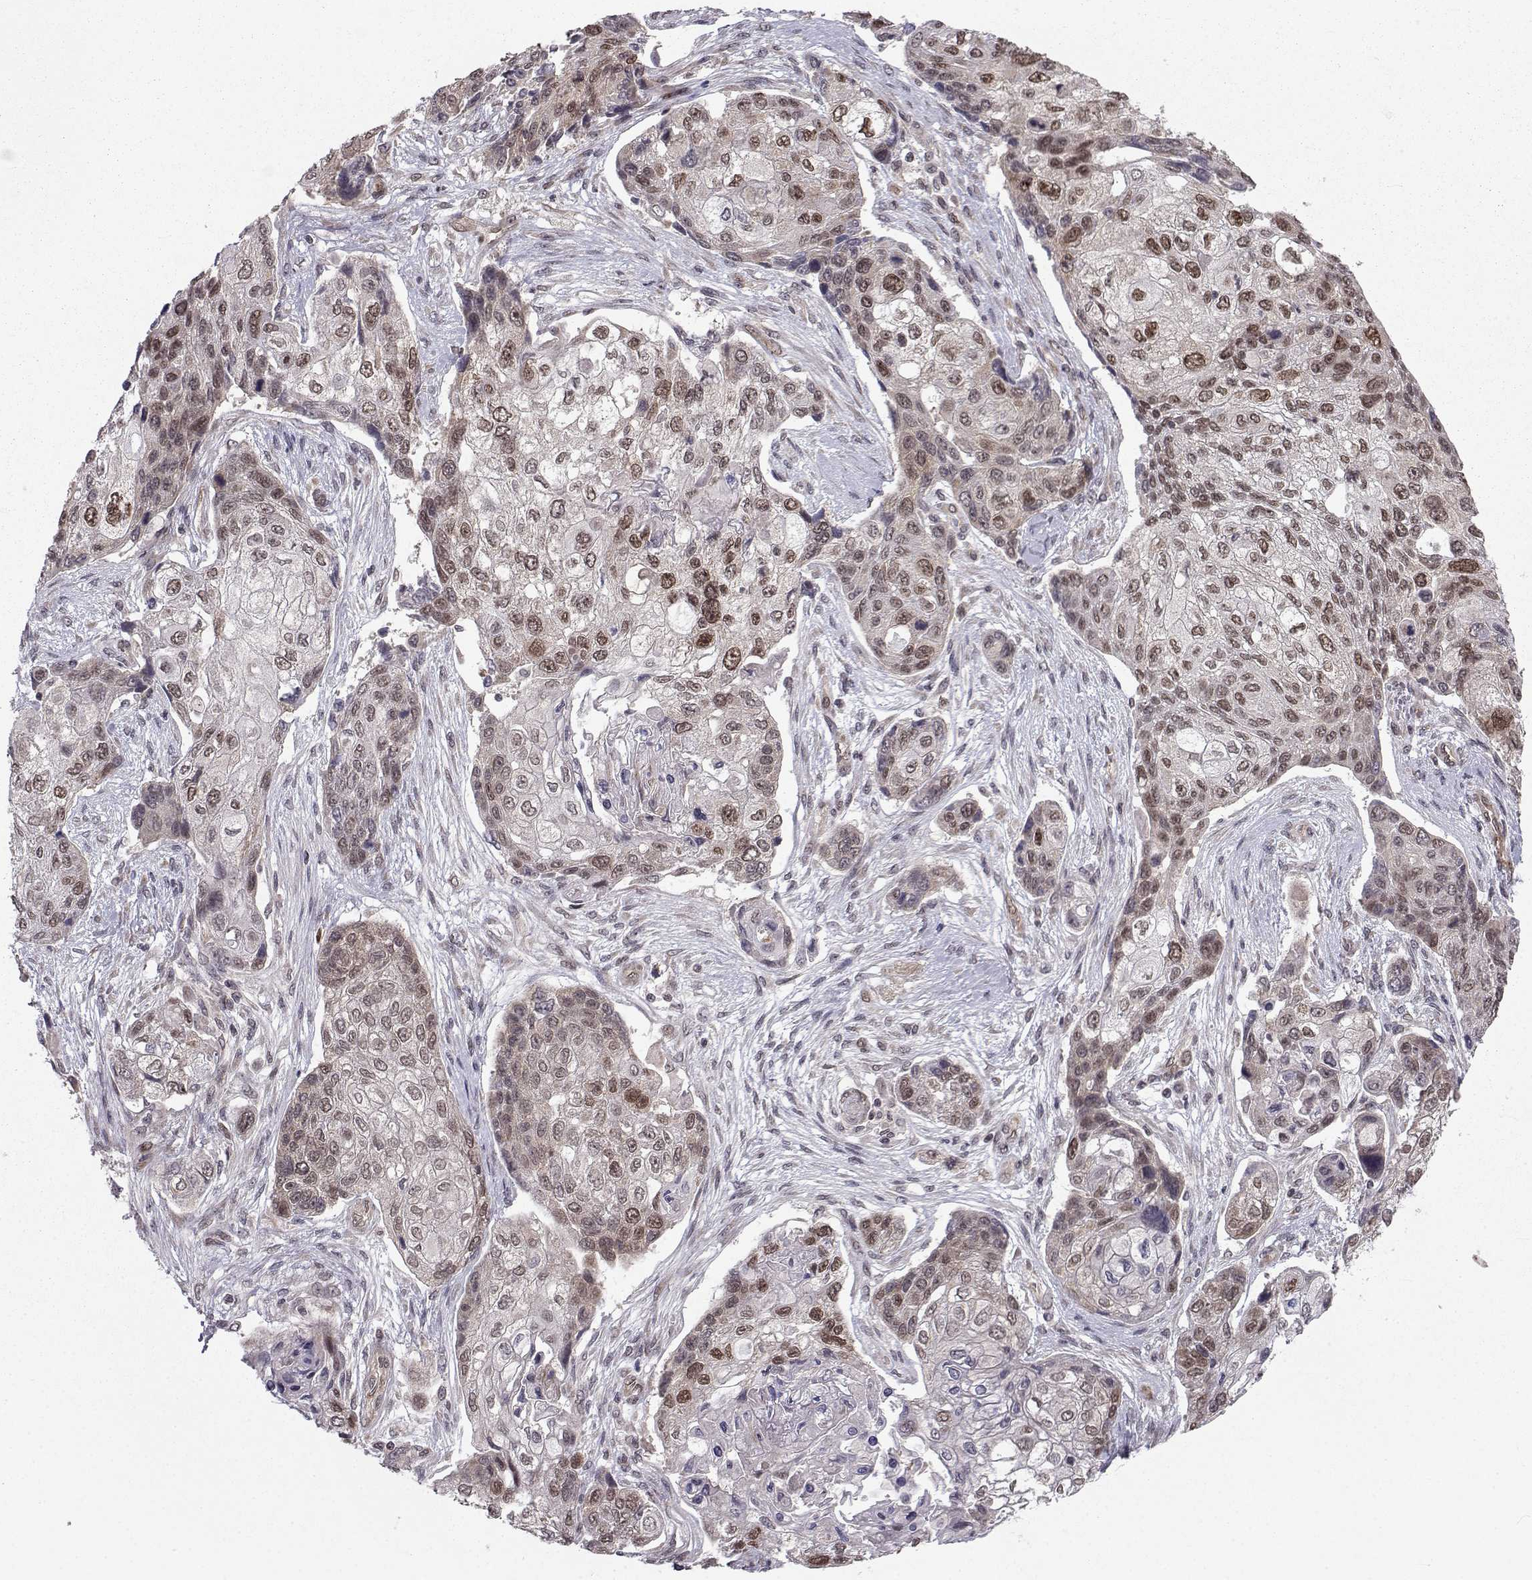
{"staining": {"intensity": "moderate", "quantity": "25%-75%", "location": "nuclear"}, "tissue": "lung cancer", "cell_type": "Tumor cells", "image_type": "cancer", "snomed": [{"axis": "morphology", "description": "Squamous cell carcinoma, NOS"}, {"axis": "topography", "description": "Lung"}], "caption": "This histopathology image shows lung cancer (squamous cell carcinoma) stained with immunohistochemistry (IHC) to label a protein in brown. The nuclear of tumor cells show moderate positivity for the protein. Nuclei are counter-stained blue.", "gene": "PKN2", "patient": {"sex": "male", "age": 69}}